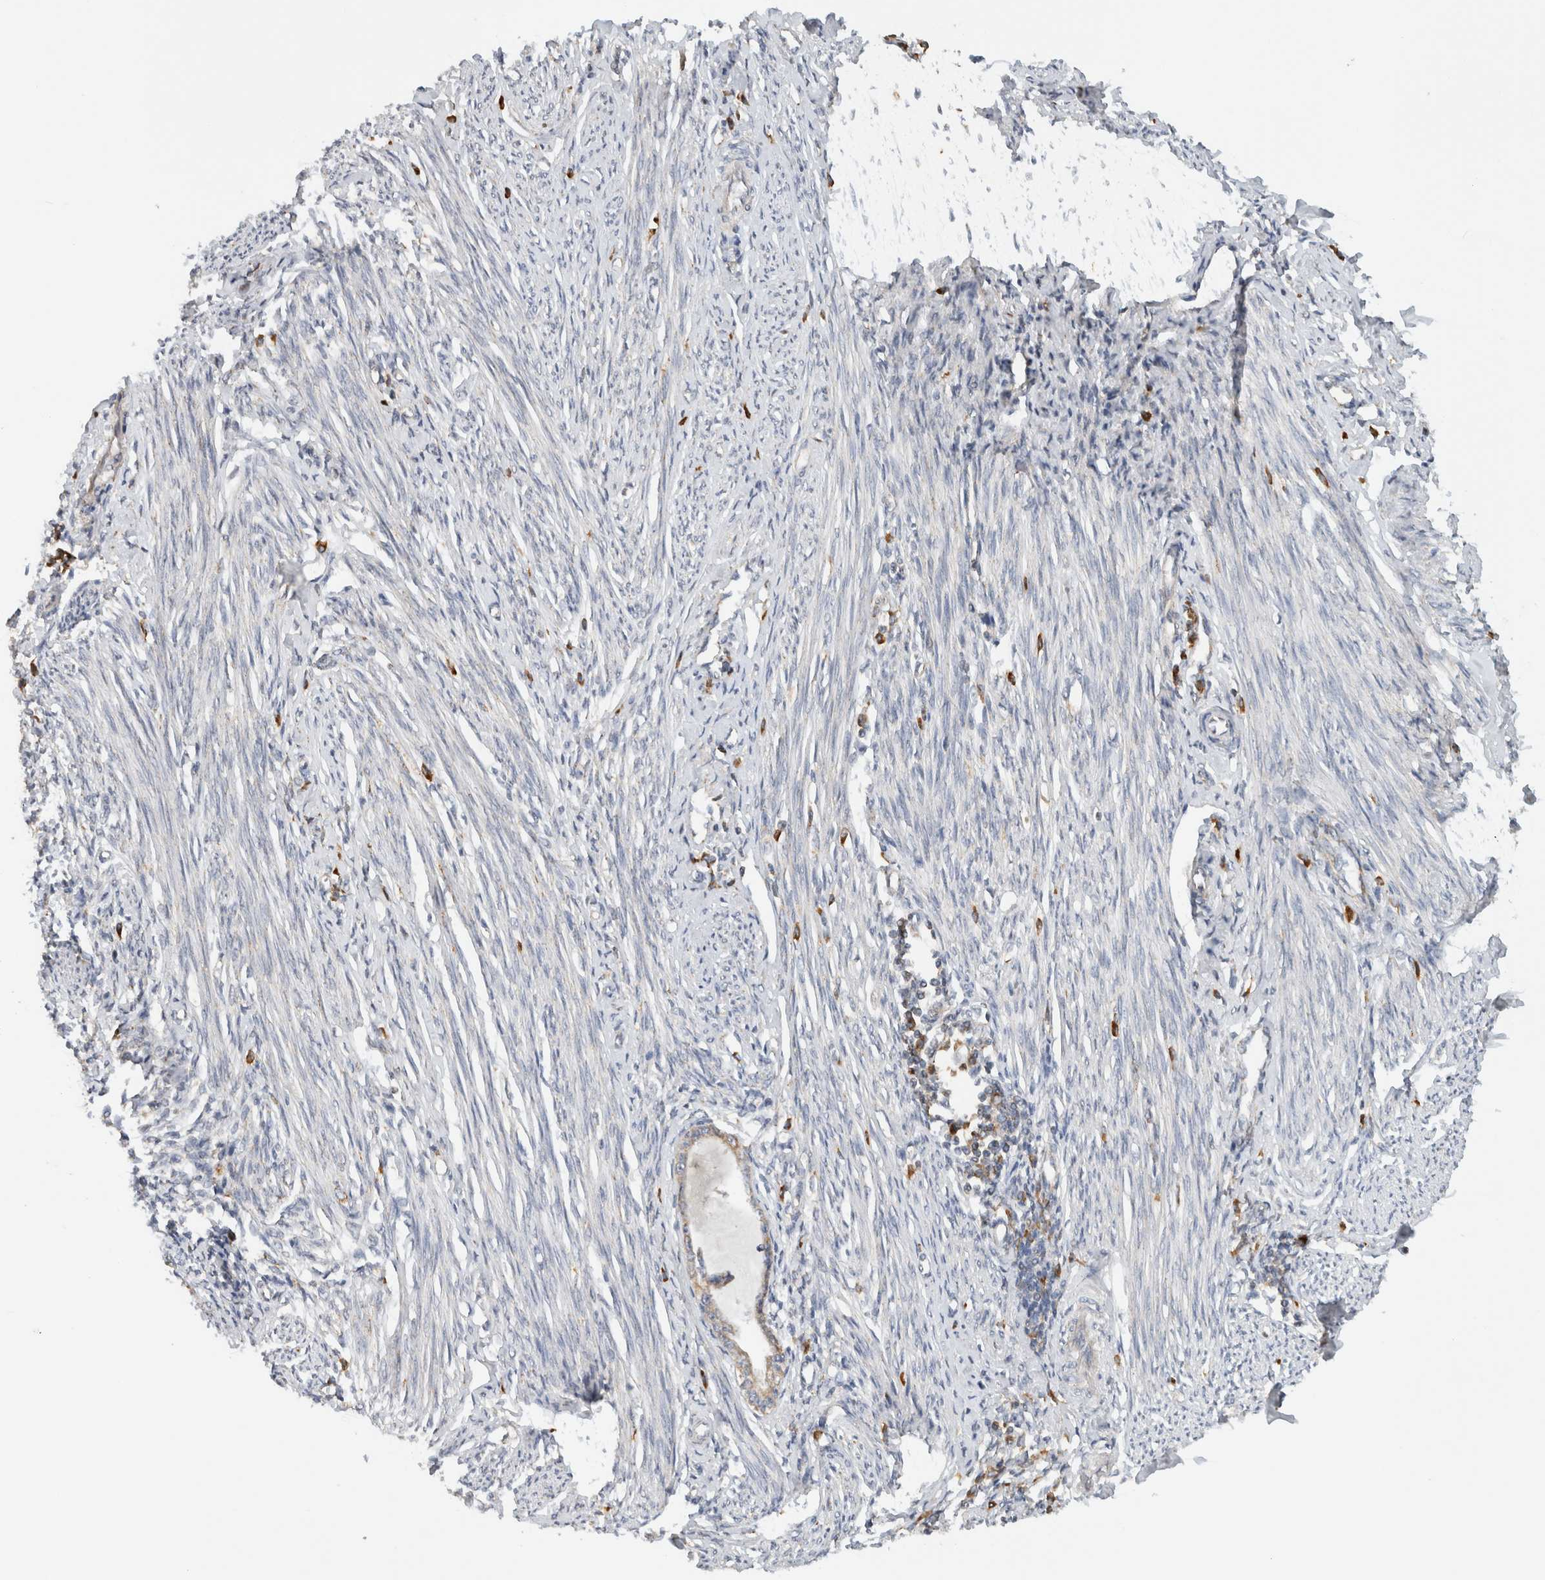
{"staining": {"intensity": "negative", "quantity": "none", "location": "none"}, "tissue": "endometrium", "cell_type": "Cells in endometrial stroma", "image_type": "normal", "snomed": [{"axis": "morphology", "description": "Normal tissue, NOS"}, {"axis": "topography", "description": "Endometrium"}], "caption": "Photomicrograph shows no protein expression in cells in endometrial stroma of unremarkable endometrium. (Brightfield microscopy of DAB (3,3'-diaminobenzidine) immunohistochemistry at high magnification).", "gene": "AMPD1", "patient": {"sex": "female", "age": 56}}